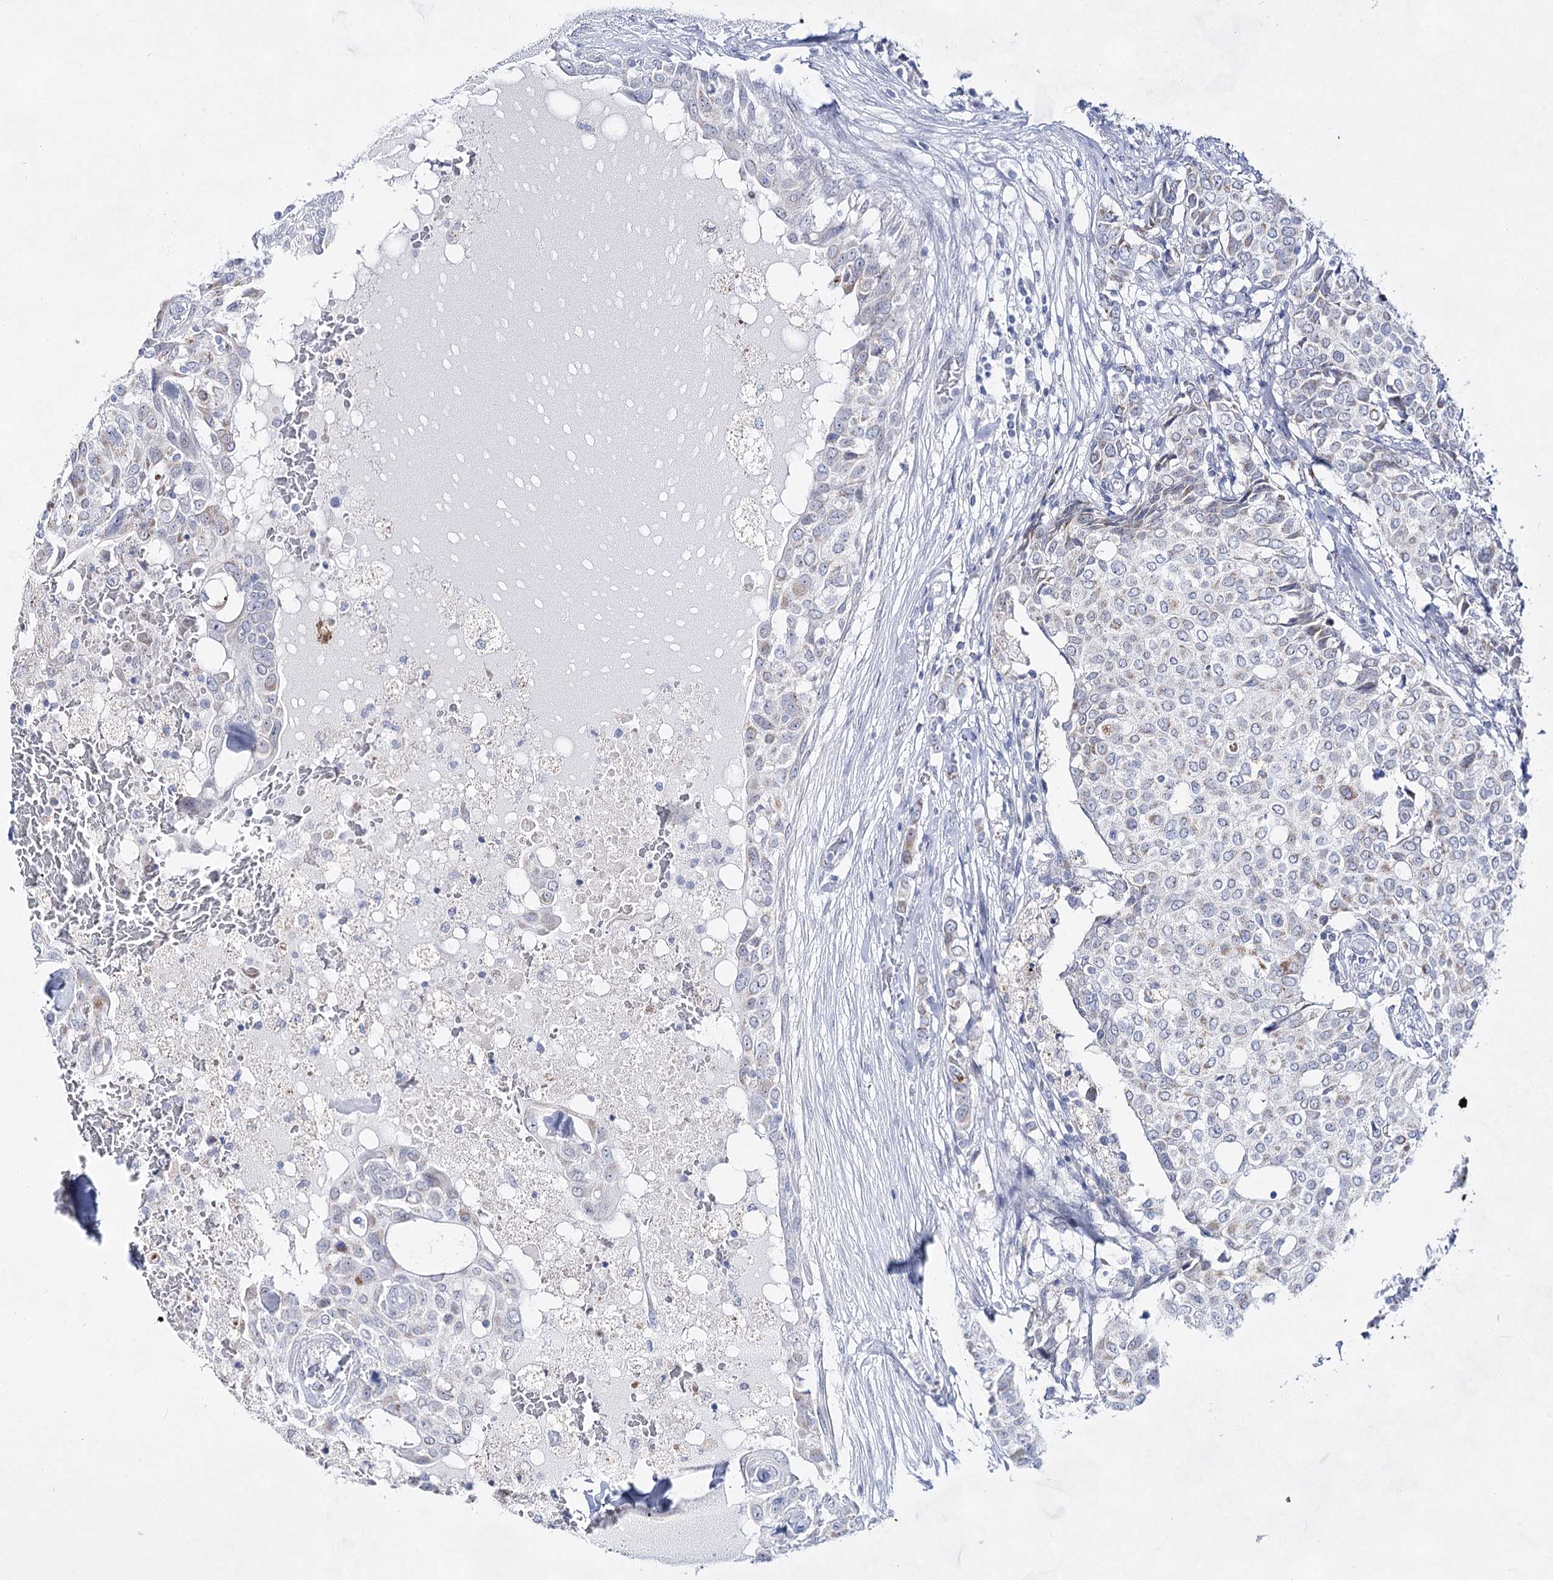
{"staining": {"intensity": "weak", "quantity": "25%-75%", "location": "cytoplasmic/membranous"}, "tissue": "breast cancer", "cell_type": "Tumor cells", "image_type": "cancer", "snomed": [{"axis": "morphology", "description": "Lobular carcinoma"}, {"axis": "topography", "description": "Breast"}], "caption": "Tumor cells display weak cytoplasmic/membranous staining in approximately 25%-75% of cells in breast cancer.", "gene": "BPHL", "patient": {"sex": "female", "age": 51}}